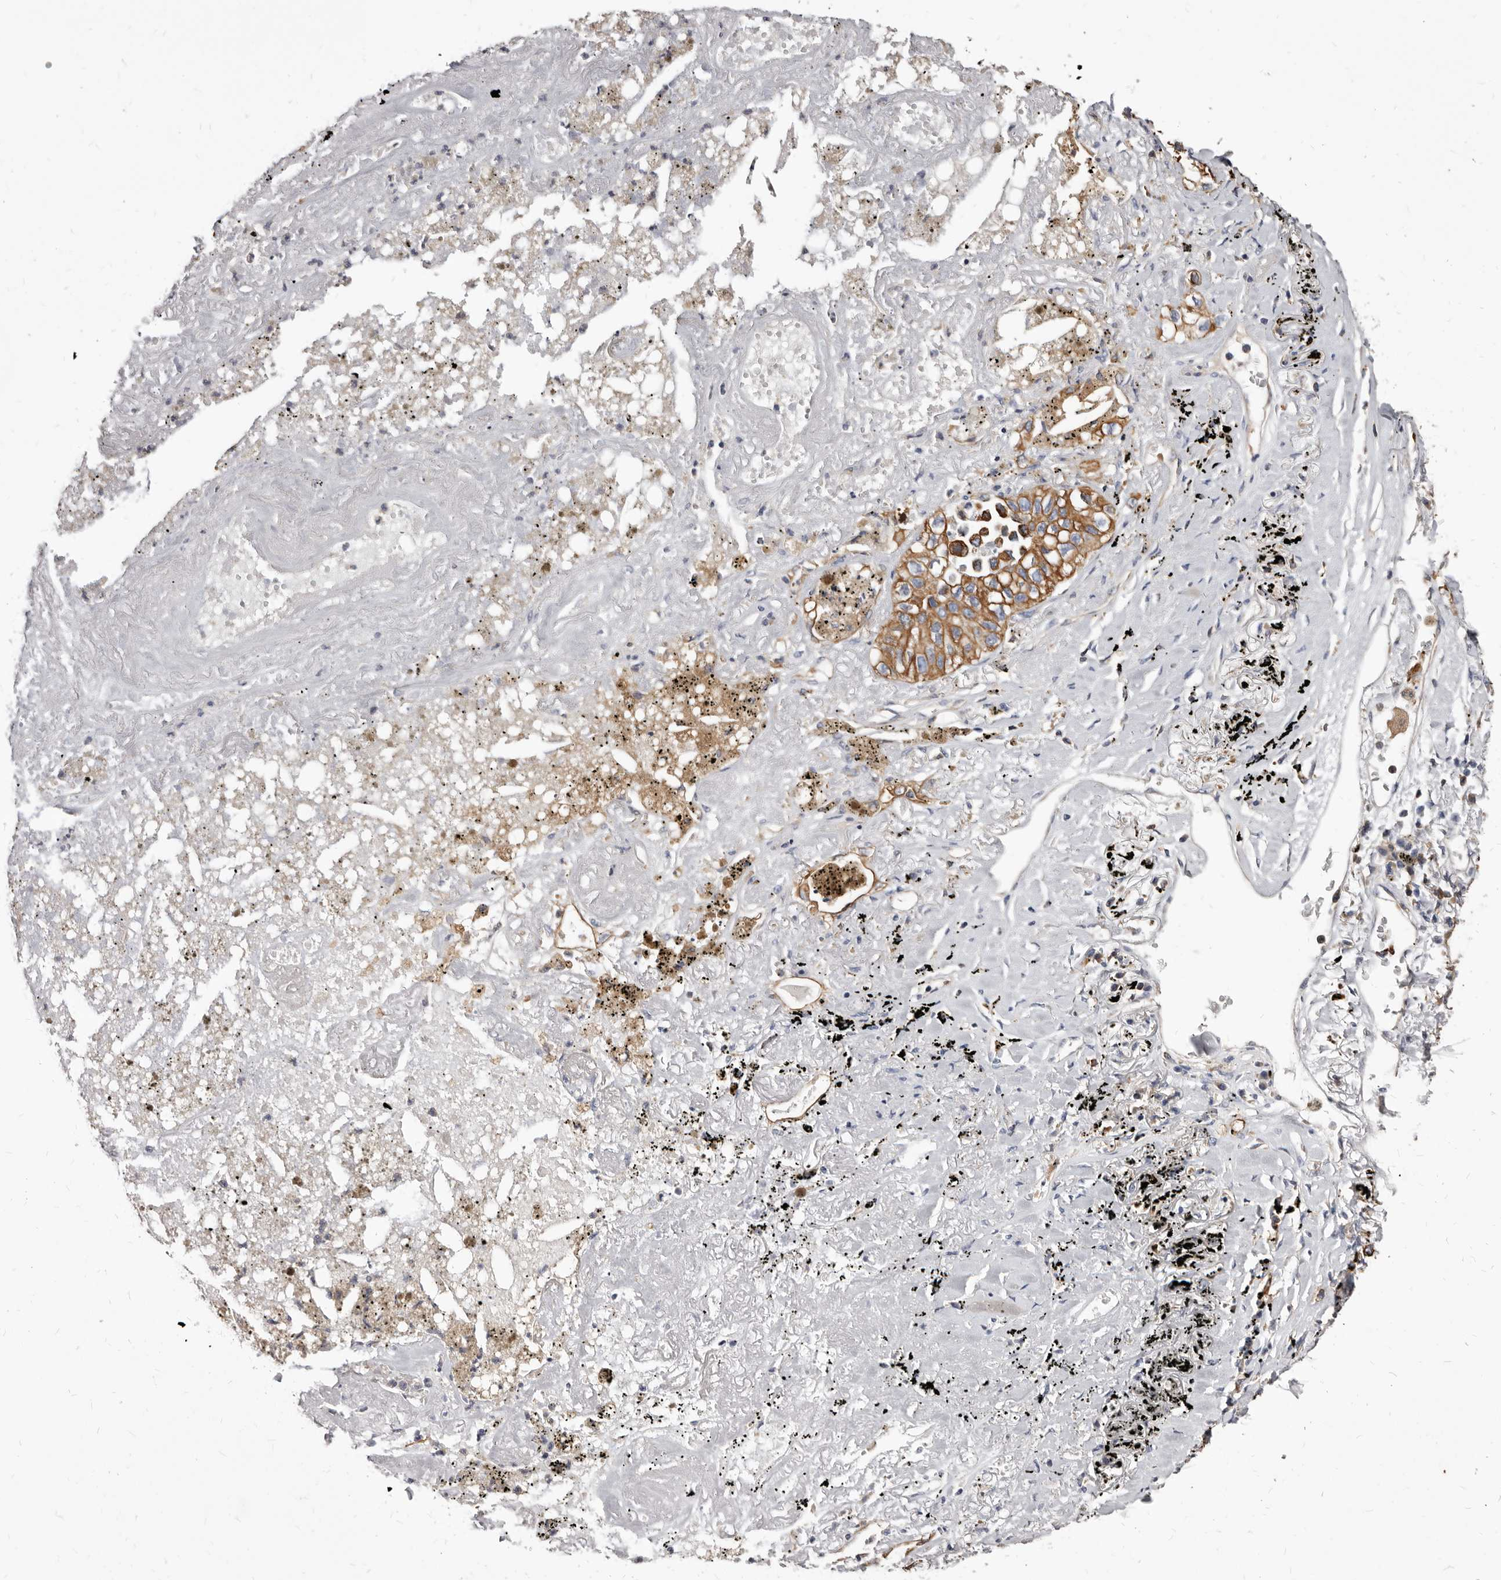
{"staining": {"intensity": "moderate", "quantity": ">75%", "location": "cytoplasmic/membranous"}, "tissue": "lung cancer", "cell_type": "Tumor cells", "image_type": "cancer", "snomed": [{"axis": "morphology", "description": "Adenocarcinoma, NOS"}, {"axis": "topography", "description": "Lung"}], "caption": "High-power microscopy captured an IHC photomicrograph of lung adenocarcinoma, revealing moderate cytoplasmic/membranous expression in approximately >75% of tumor cells. (brown staining indicates protein expression, while blue staining denotes nuclei).", "gene": "NIBAN1", "patient": {"sex": "male", "age": 63}}